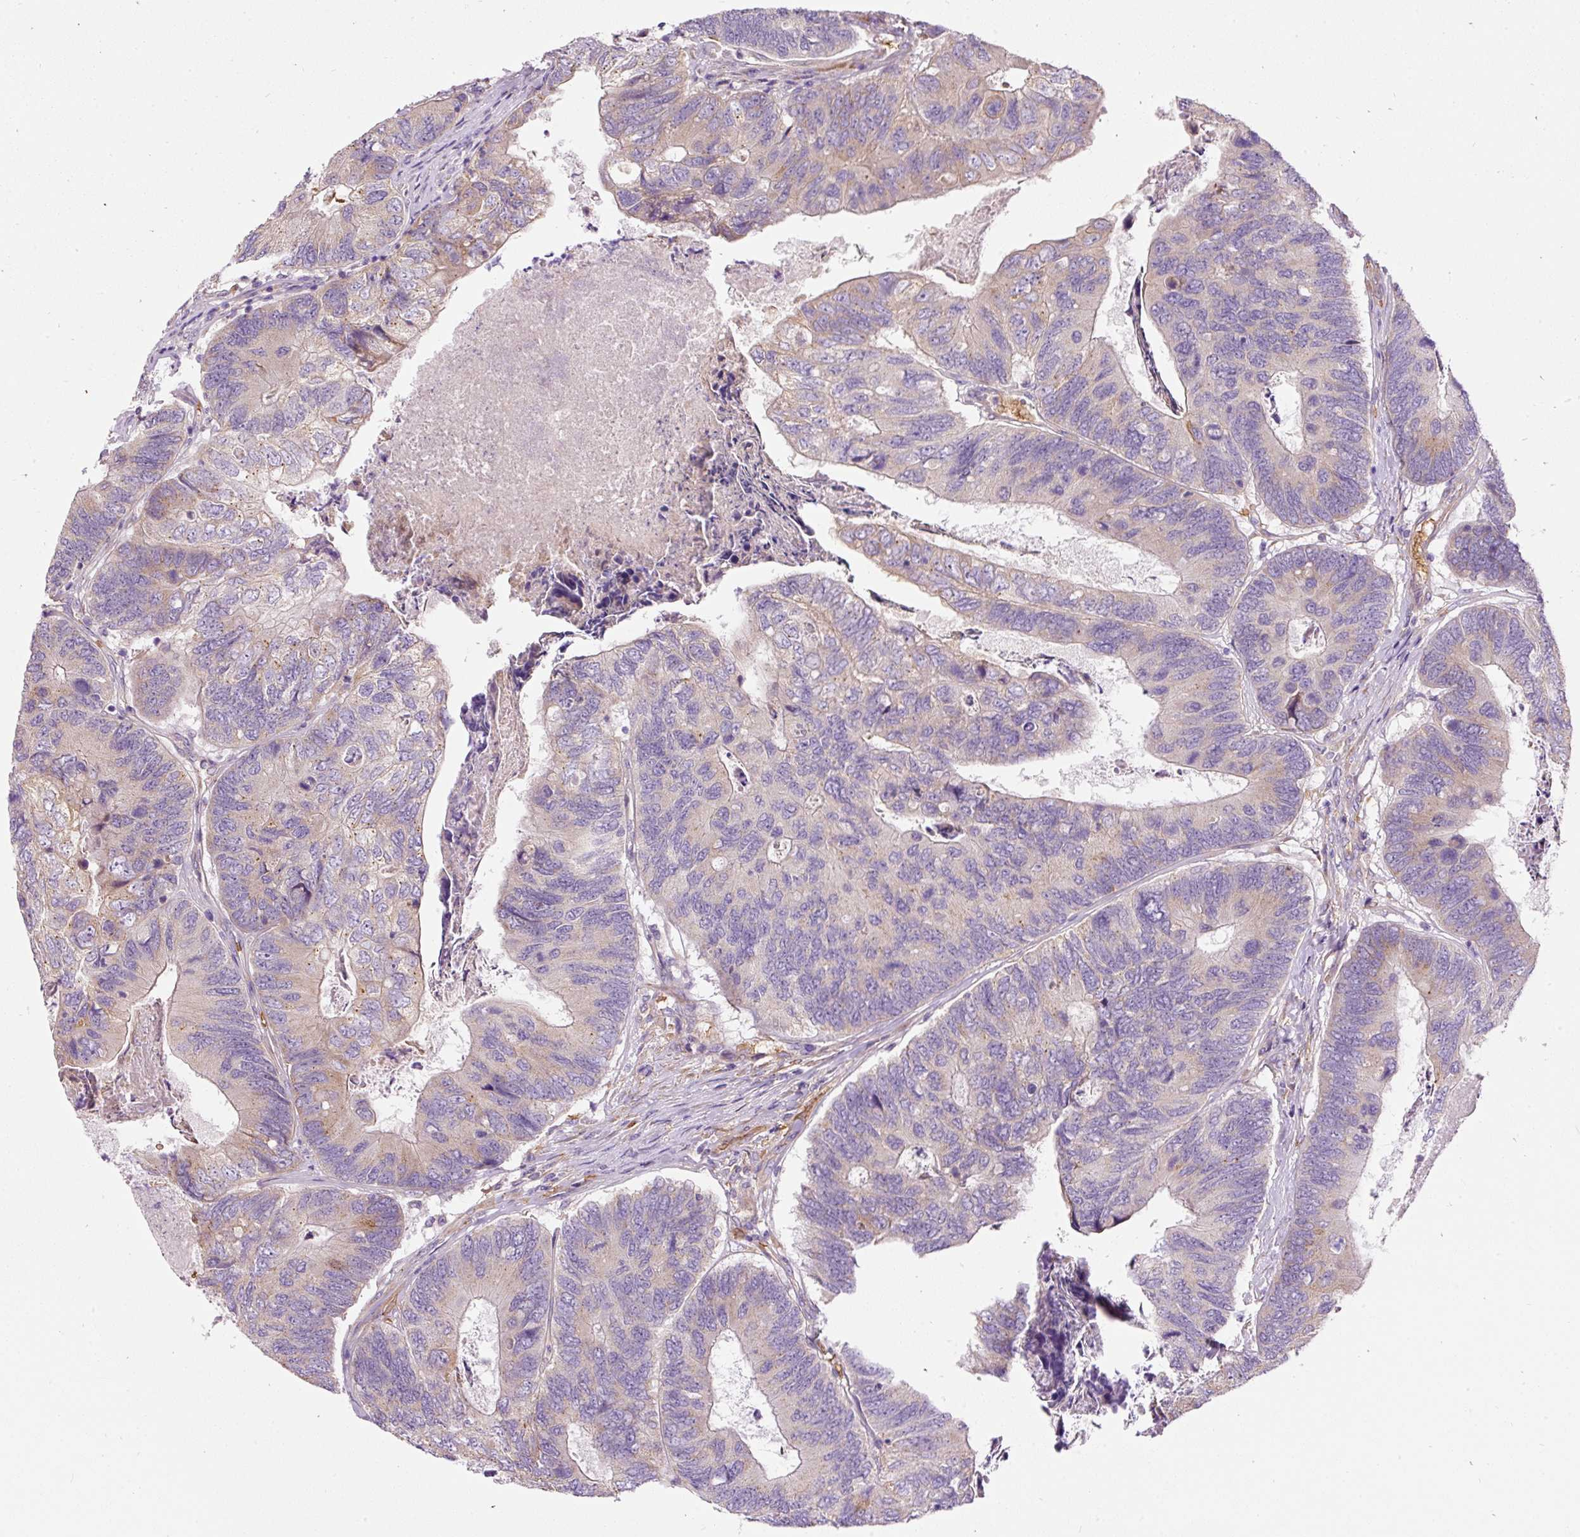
{"staining": {"intensity": "moderate", "quantity": "<25%", "location": "cytoplasmic/membranous"}, "tissue": "colorectal cancer", "cell_type": "Tumor cells", "image_type": "cancer", "snomed": [{"axis": "morphology", "description": "Adenocarcinoma, NOS"}, {"axis": "topography", "description": "Colon"}], "caption": "Colorectal adenocarcinoma stained for a protein exhibits moderate cytoplasmic/membranous positivity in tumor cells.", "gene": "PRRC2A", "patient": {"sex": "female", "age": 67}}